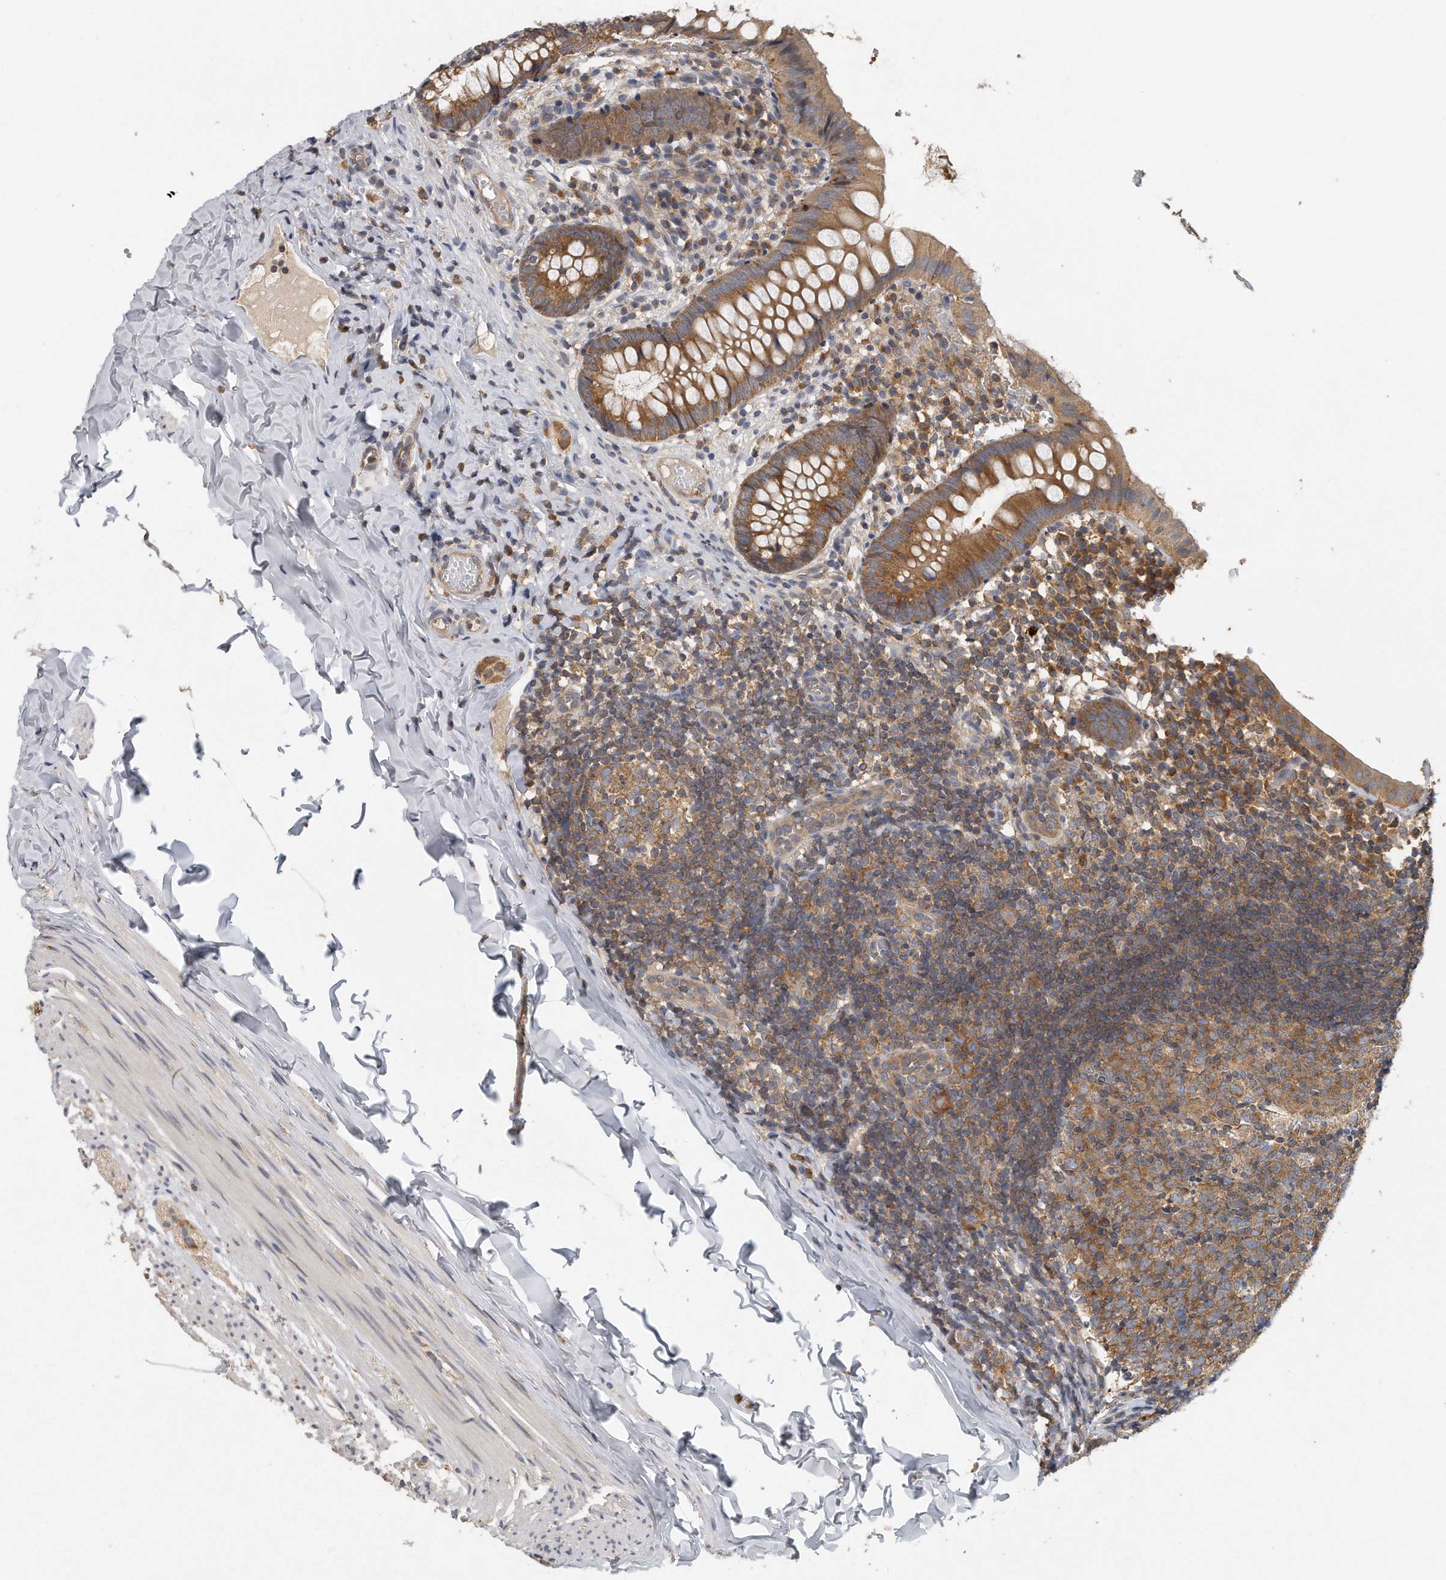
{"staining": {"intensity": "moderate", "quantity": ">75%", "location": "cytoplasmic/membranous"}, "tissue": "appendix", "cell_type": "Glandular cells", "image_type": "normal", "snomed": [{"axis": "morphology", "description": "Normal tissue, NOS"}, {"axis": "topography", "description": "Appendix"}], "caption": "A brown stain highlights moderate cytoplasmic/membranous staining of a protein in glandular cells of benign appendix.", "gene": "EIF3I", "patient": {"sex": "male", "age": 8}}